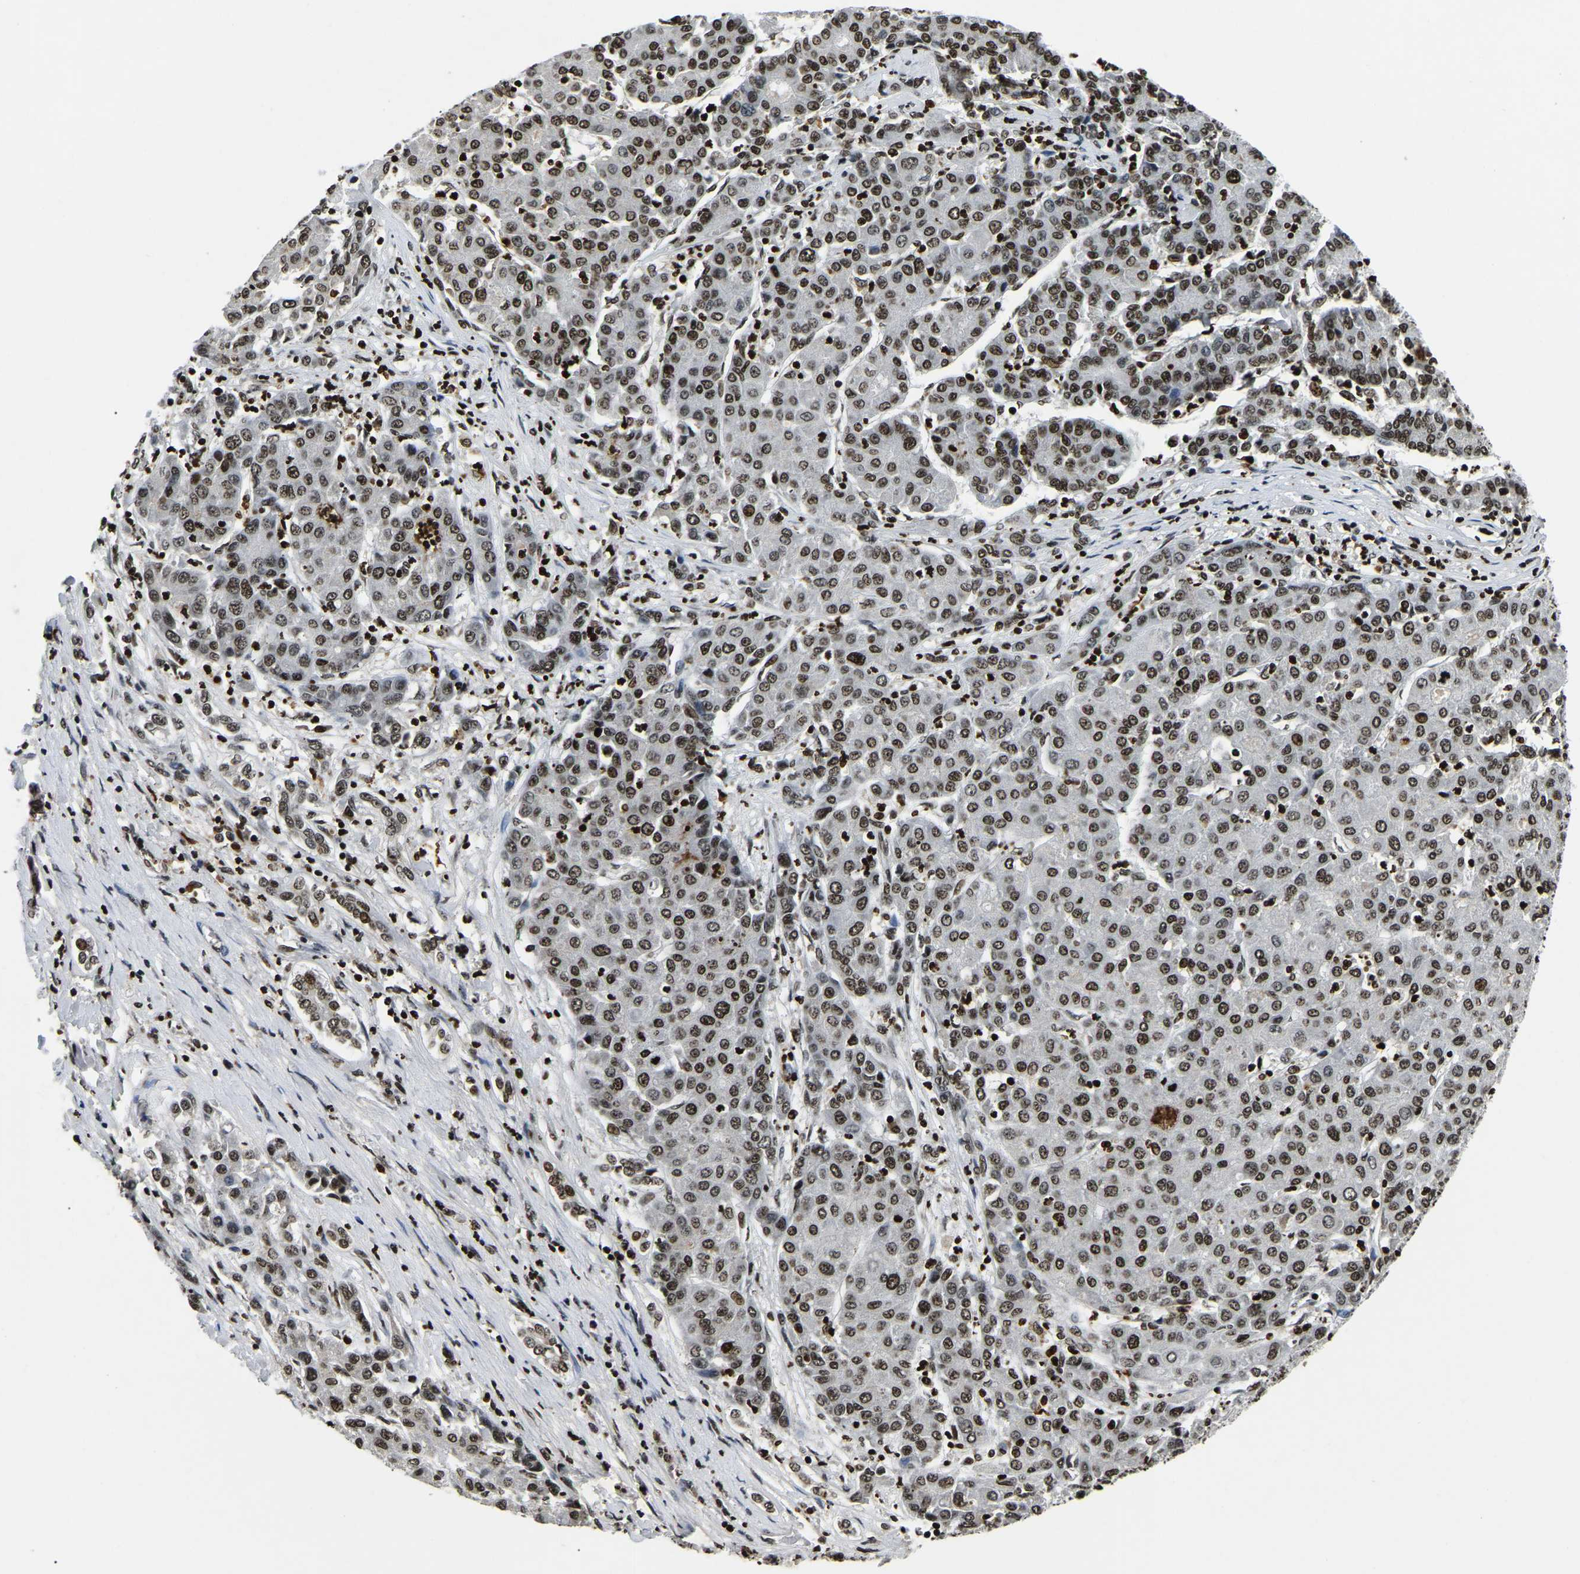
{"staining": {"intensity": "moderate", "quantity": ">75%", "location": "nuclear"}, "tissue": "liver cancer", "cell_type": "Tumor cells", "image_type": "cancer", "snomed": [{"axis": "morphology", "description": "Carcinoma, Hepatocellular, NOS"}, {"axis": "topography", "description": "Liver"}], "caption": "Liver cancer (hepatocellular carcinoma) stained with immunohistochemistry demonstrates moderate nuclear staining in about >75% of tumor cells.", "gene": "LRRC61", "patient": {"sex": "male", "age": 65}}